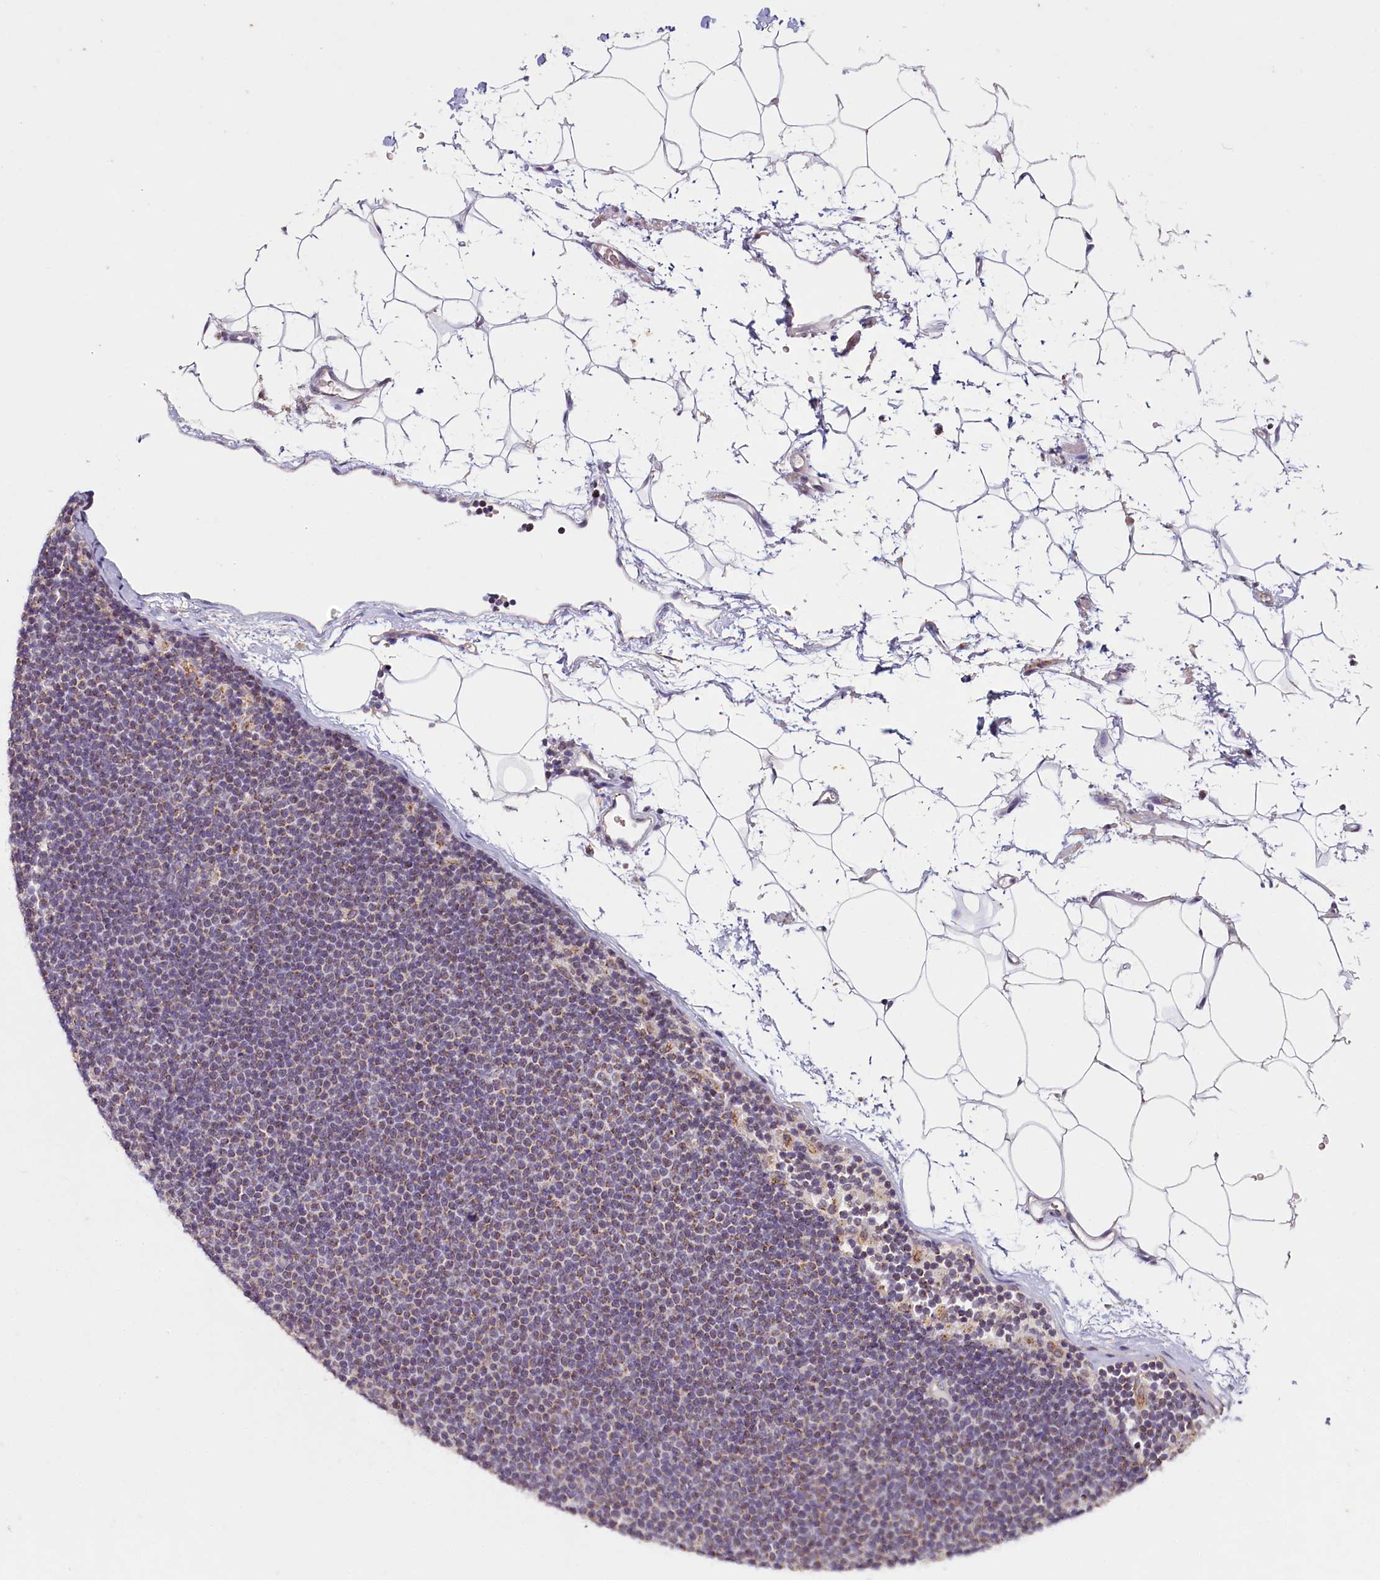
{"staining": {"intensity": "weak", "quantity": "<25%", "location": "cytoplasmic/membranous"}, "tissue": "lymphoma", "cell_type": "Tumor cells", "image_type": "cancer", "snomed": [{"axis": "morphology", "description": "Malignant lymphoma, non-Hodgkin's type, Low grade"}, {"axis": "topography", "description": "Lymph node"}], "caption": "DAB (3,3'-diaminobenzidine) immunohistochemical staining of low-grade malignant lymphoma, non-Hodgkin's type reveals no significant positivity in tumor cells. (DAB immunohistochemistry (IHC) visualized using brightfield microscopy, high magnification).", "gene": "PDE6D", "patient": {"sex": "female", "age": 53}}